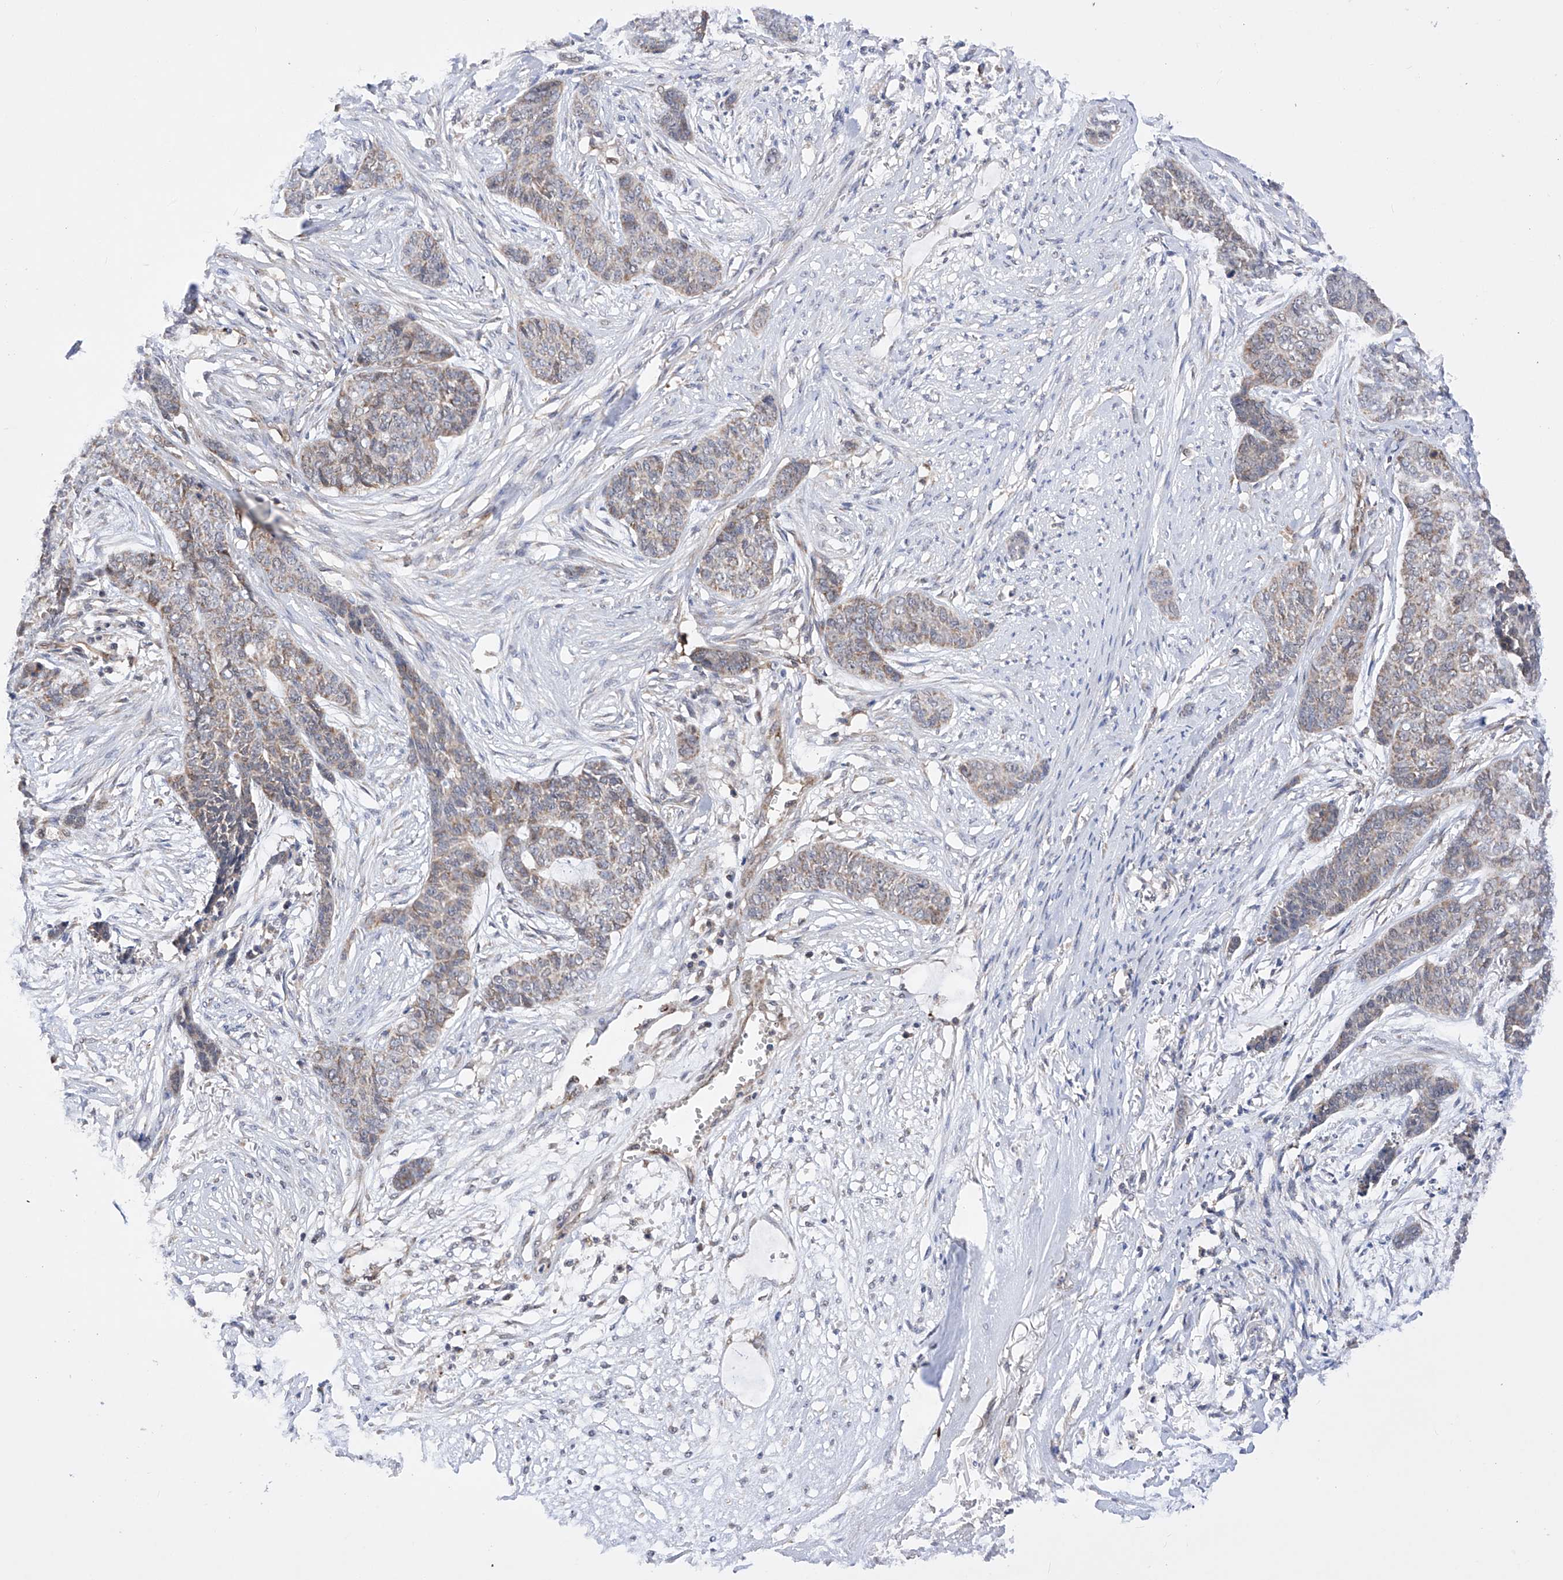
{"staining": {"intensity": "weak", "quantity": "<25%", "location": "cytoplasmic/membranous"}, "tissue": "skin cancer", "cell_type": "Tumor cells", "image_type": "cancer", "snomed": [{"axis": "morphology", "description": "Basal cell carcinoma"}, {"axis": "topography", "description": "Skin"}], "caption": "High power microscopy micrograph of an IHC image of skin basal cell carcinoma, revealing no significant staining in tumor cells. Brightfield microscopy of immunohistochemistry (IHC) stained with DAB (3,3'-diaminobenzidine) (brown) and hematoxylin (blue), captured at high magnification.", "gene": "SDHAF4", "patient": {"sex": "female", "age": 64}}